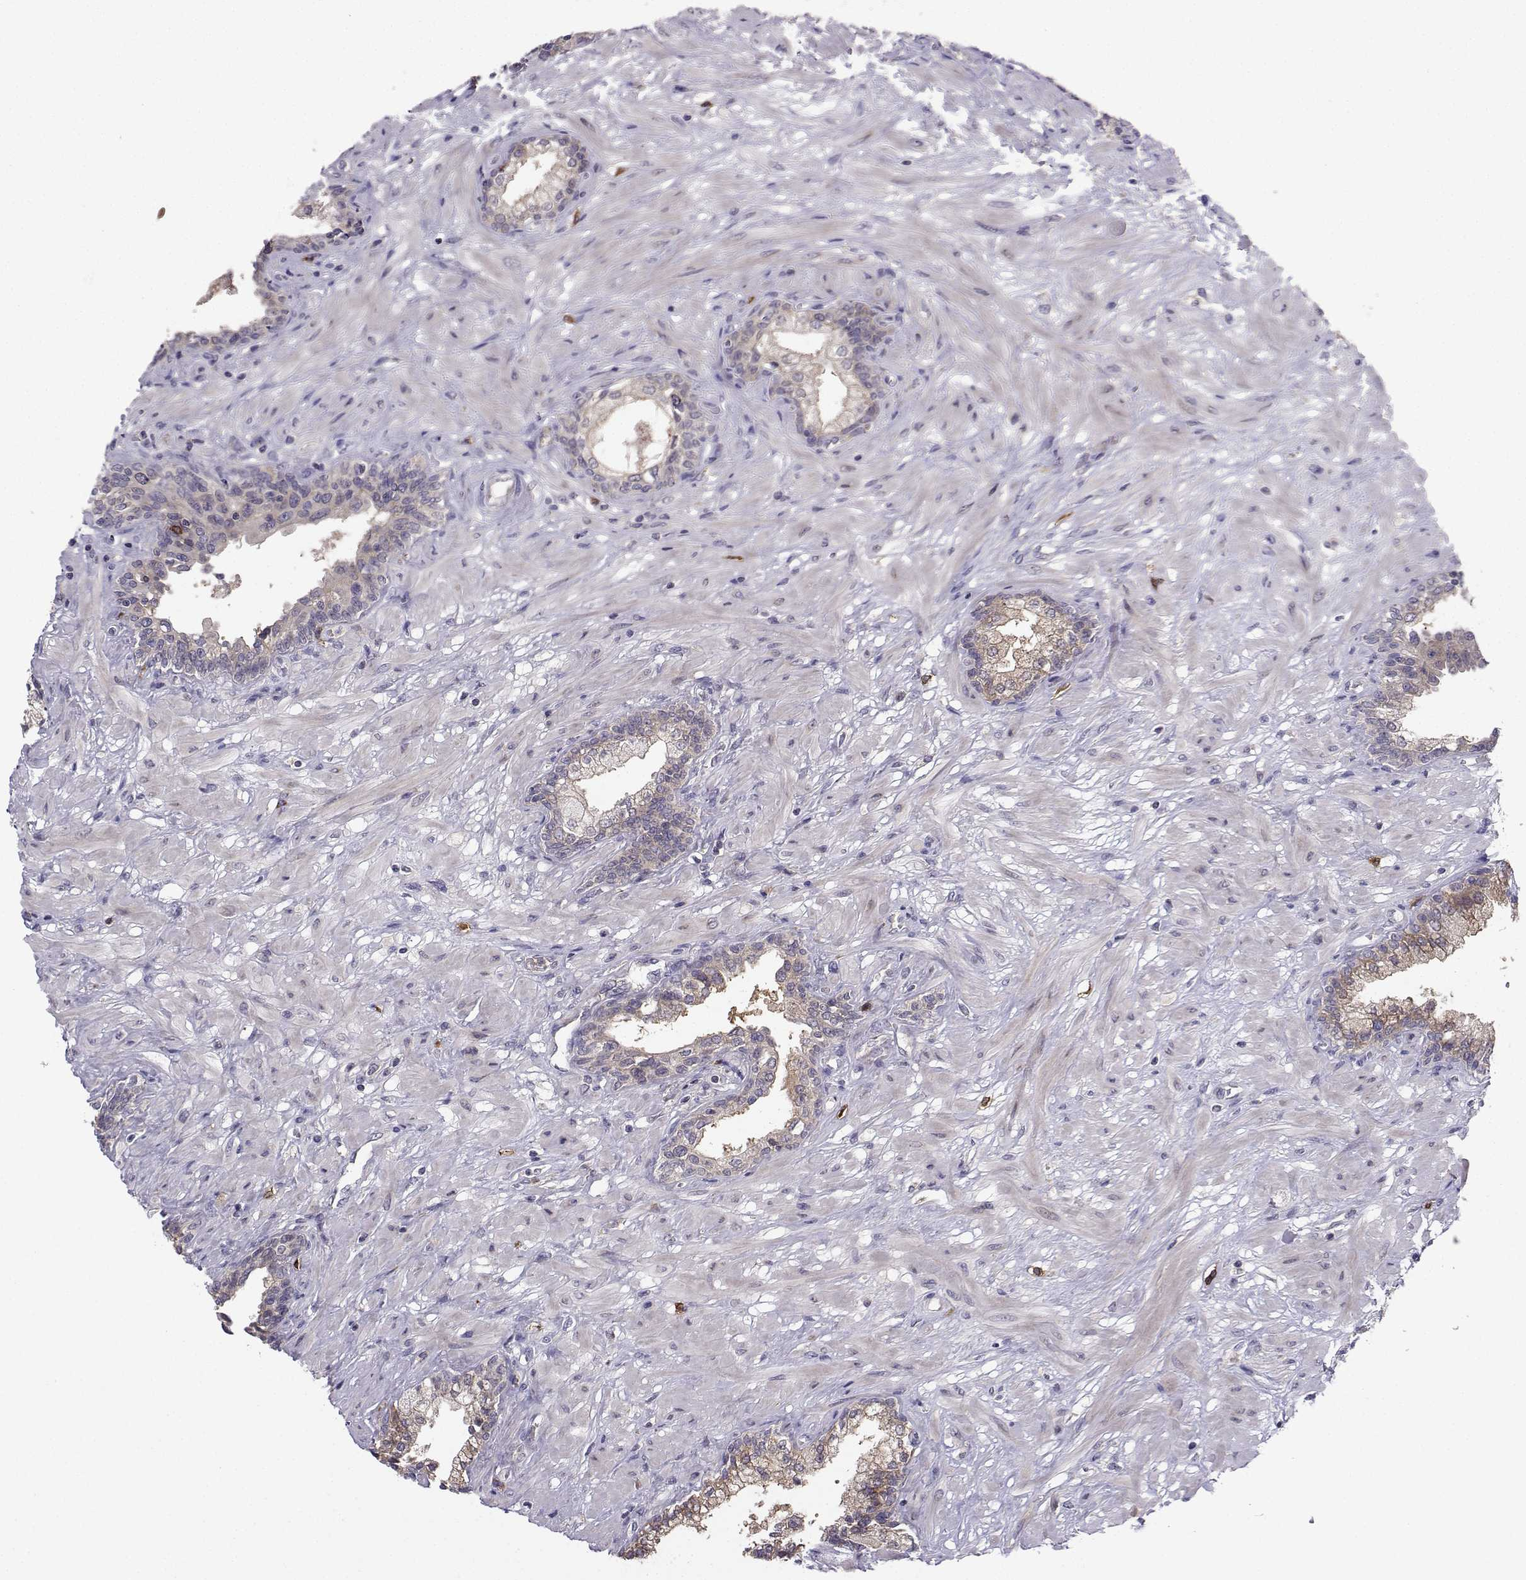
{"staining": {"intensity": "moderate", "quantity": "<25%", "location": "cytoplasmic/membranous"}, "tissue": "prostate", "cell_type": "Glandular cells", "image_type": "normal", "snomed": [{"axis": "morphology", "description": "Normal tissue, NOS"}, {"axis": "topography", "description": "Prostate"}], "caption": "Immunohistochemical staining of benign human prostate reveals low levels of moderate cytoplasmic/membranous expression in about <25% of glandular cells. The staining was performed using DAB (3,3'-diaminobenzidine) to visualize the protein expression in brown, while the nuclei were stained in blue with hematoxylin (Magnification: 20x).", "gene": "STXBP5", "patient": {"sex": "male", "age": 63}}